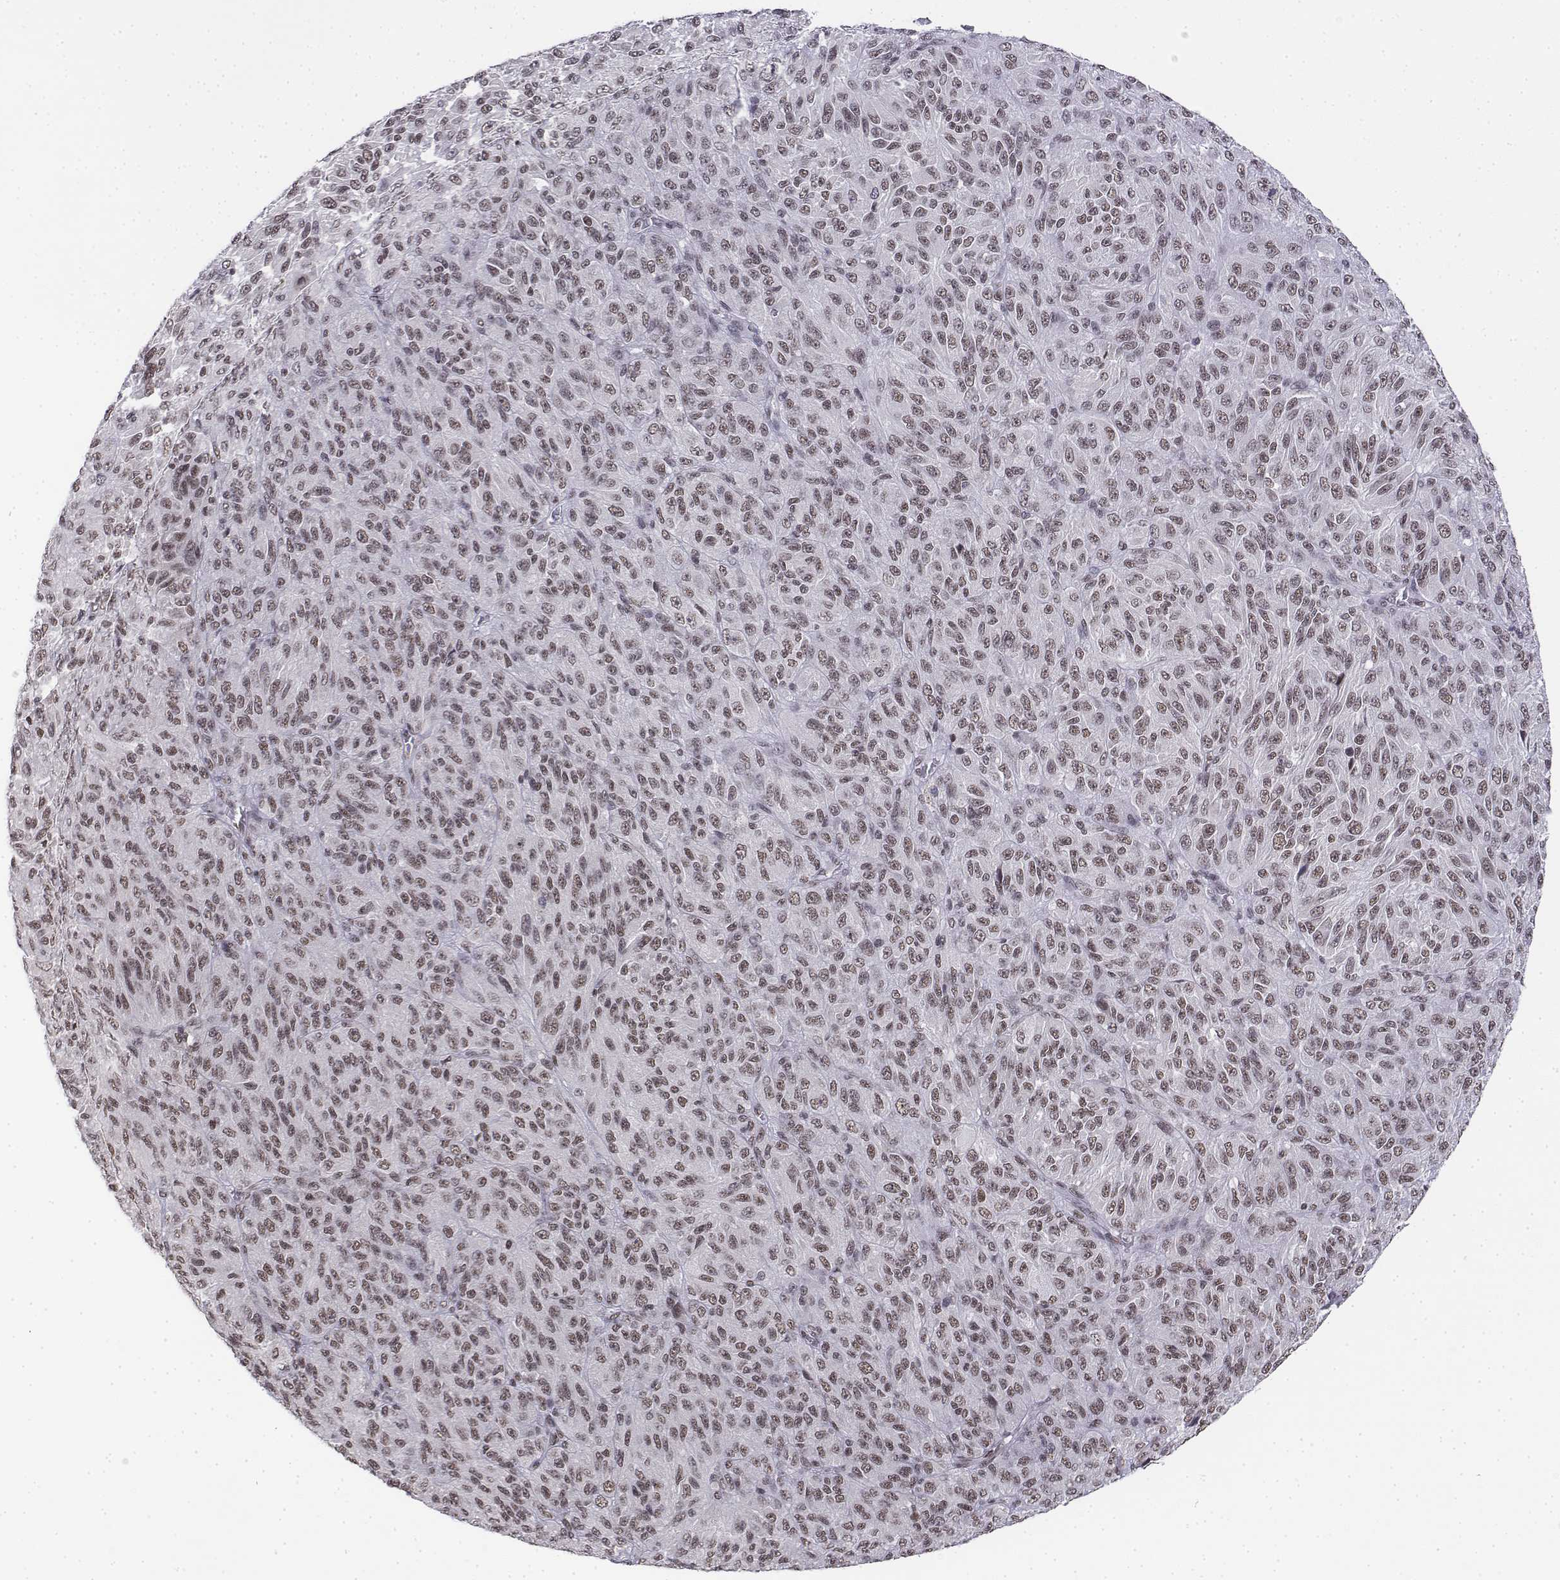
{"staining": {"intensity": "weak", "quantity": ">75%", "location": "nuclear"}, "tissue": "melanoma", "cell_type": "Tumor cells", "image_type": "cancer", "snomed": [{"axis": "morphology", "description": "Malignant melanoma, Metastatic site"}, {"axis": "topography", "description": "Brain"}], "caption": "Immunohistochemistry (IHC) histopathology image of malignant melanoma (metastatic site) stained for a protein (brown), which displays low levels of weak nuclear expression in about >75% of tumor cells.", "gene": "SETD1A", "patient": {"sex": "female", "age": 56}}